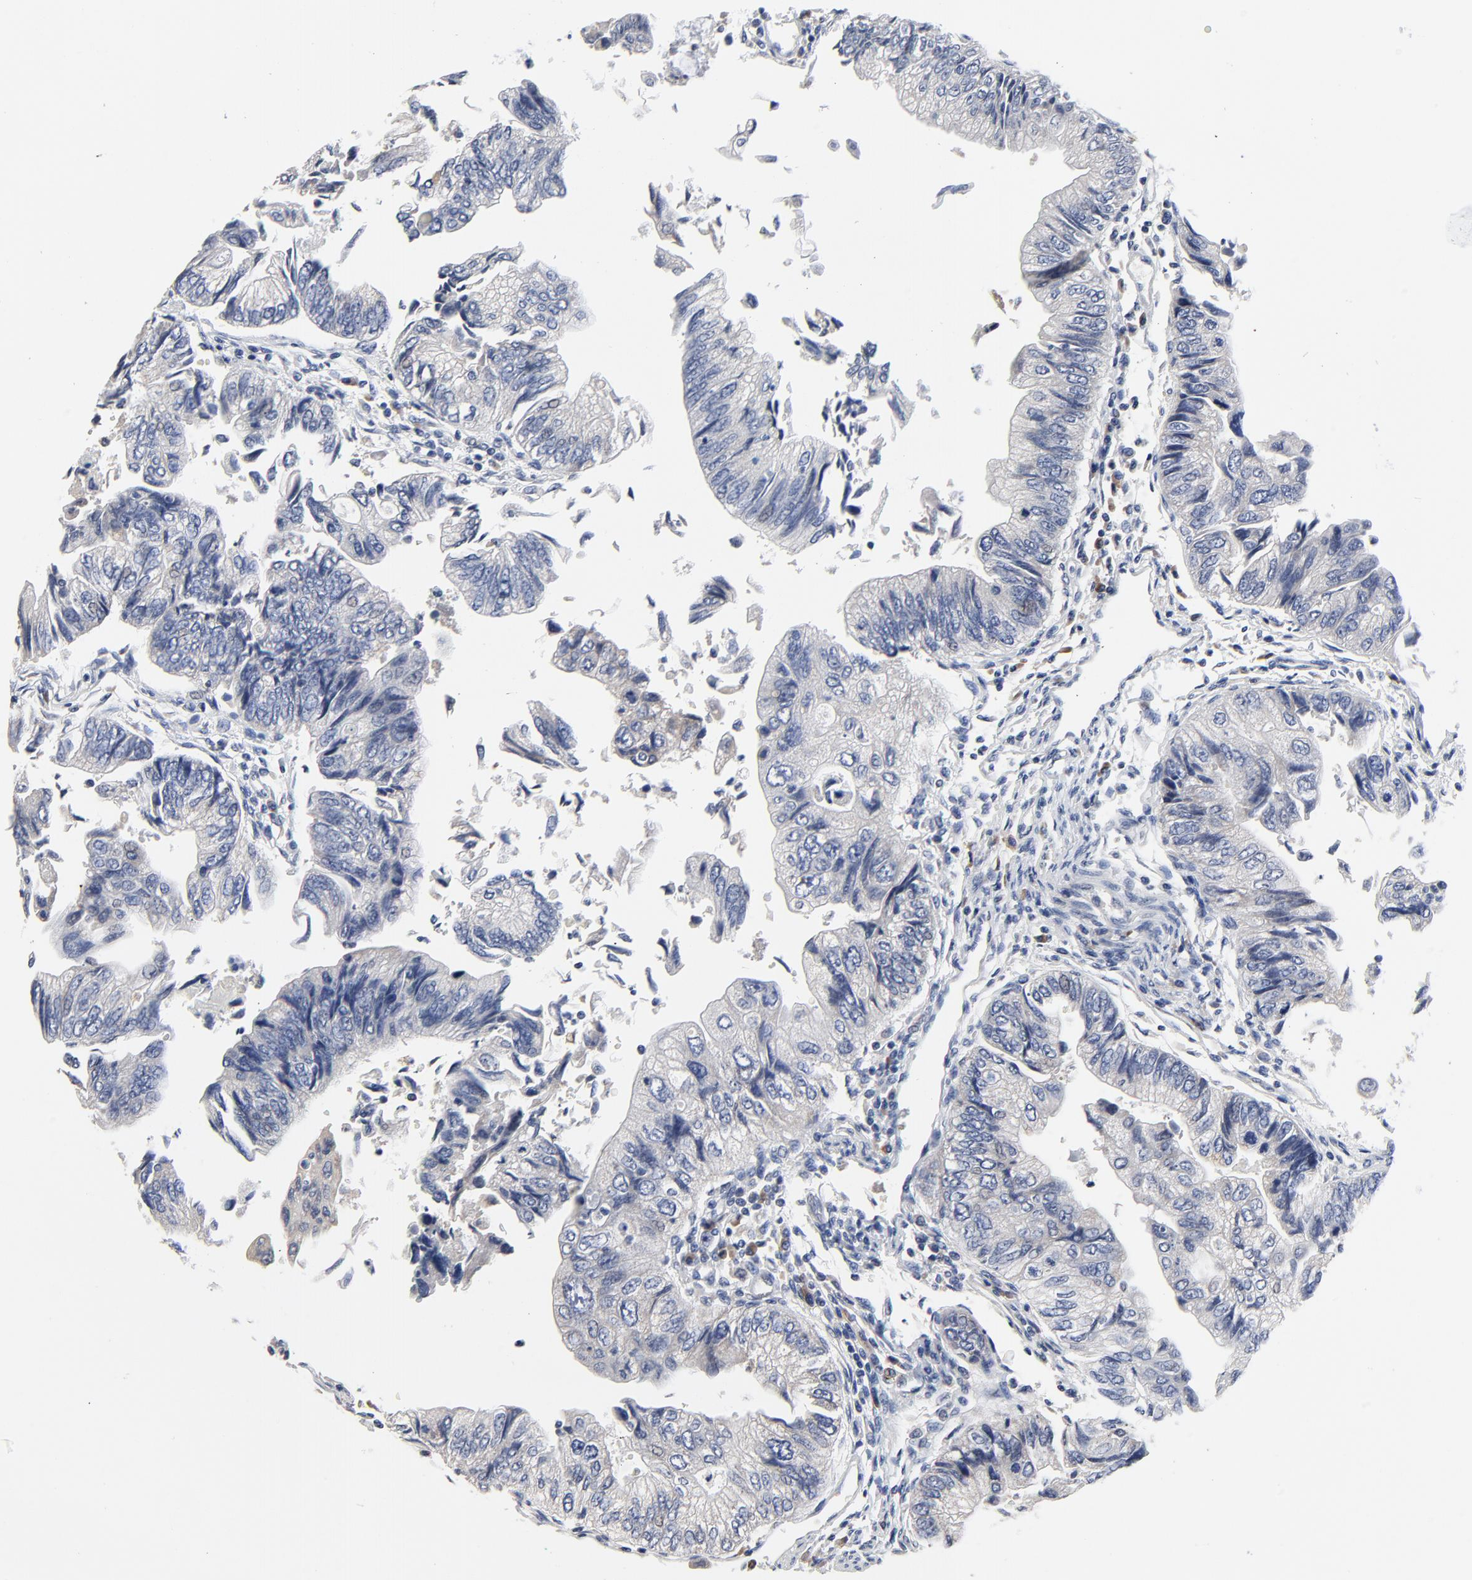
{"staining": {"intensity": "negative", "quantity": "none", "location": "none"}, "tissue": "colorectal cancer", "cell_type": "Tumor cells", "image_type": "cancer", "snomed": [{"axis": "morphology", "description": "Adenocarcinoma, NOS"}, {"axis": "topography", "description": "Colon"}], "caption": "Tumor cells show no significant protein staining in adenocarcinoma (colorectal).", "gene": "FBXL5", "patient": {"sex": "female", "age": 11}}